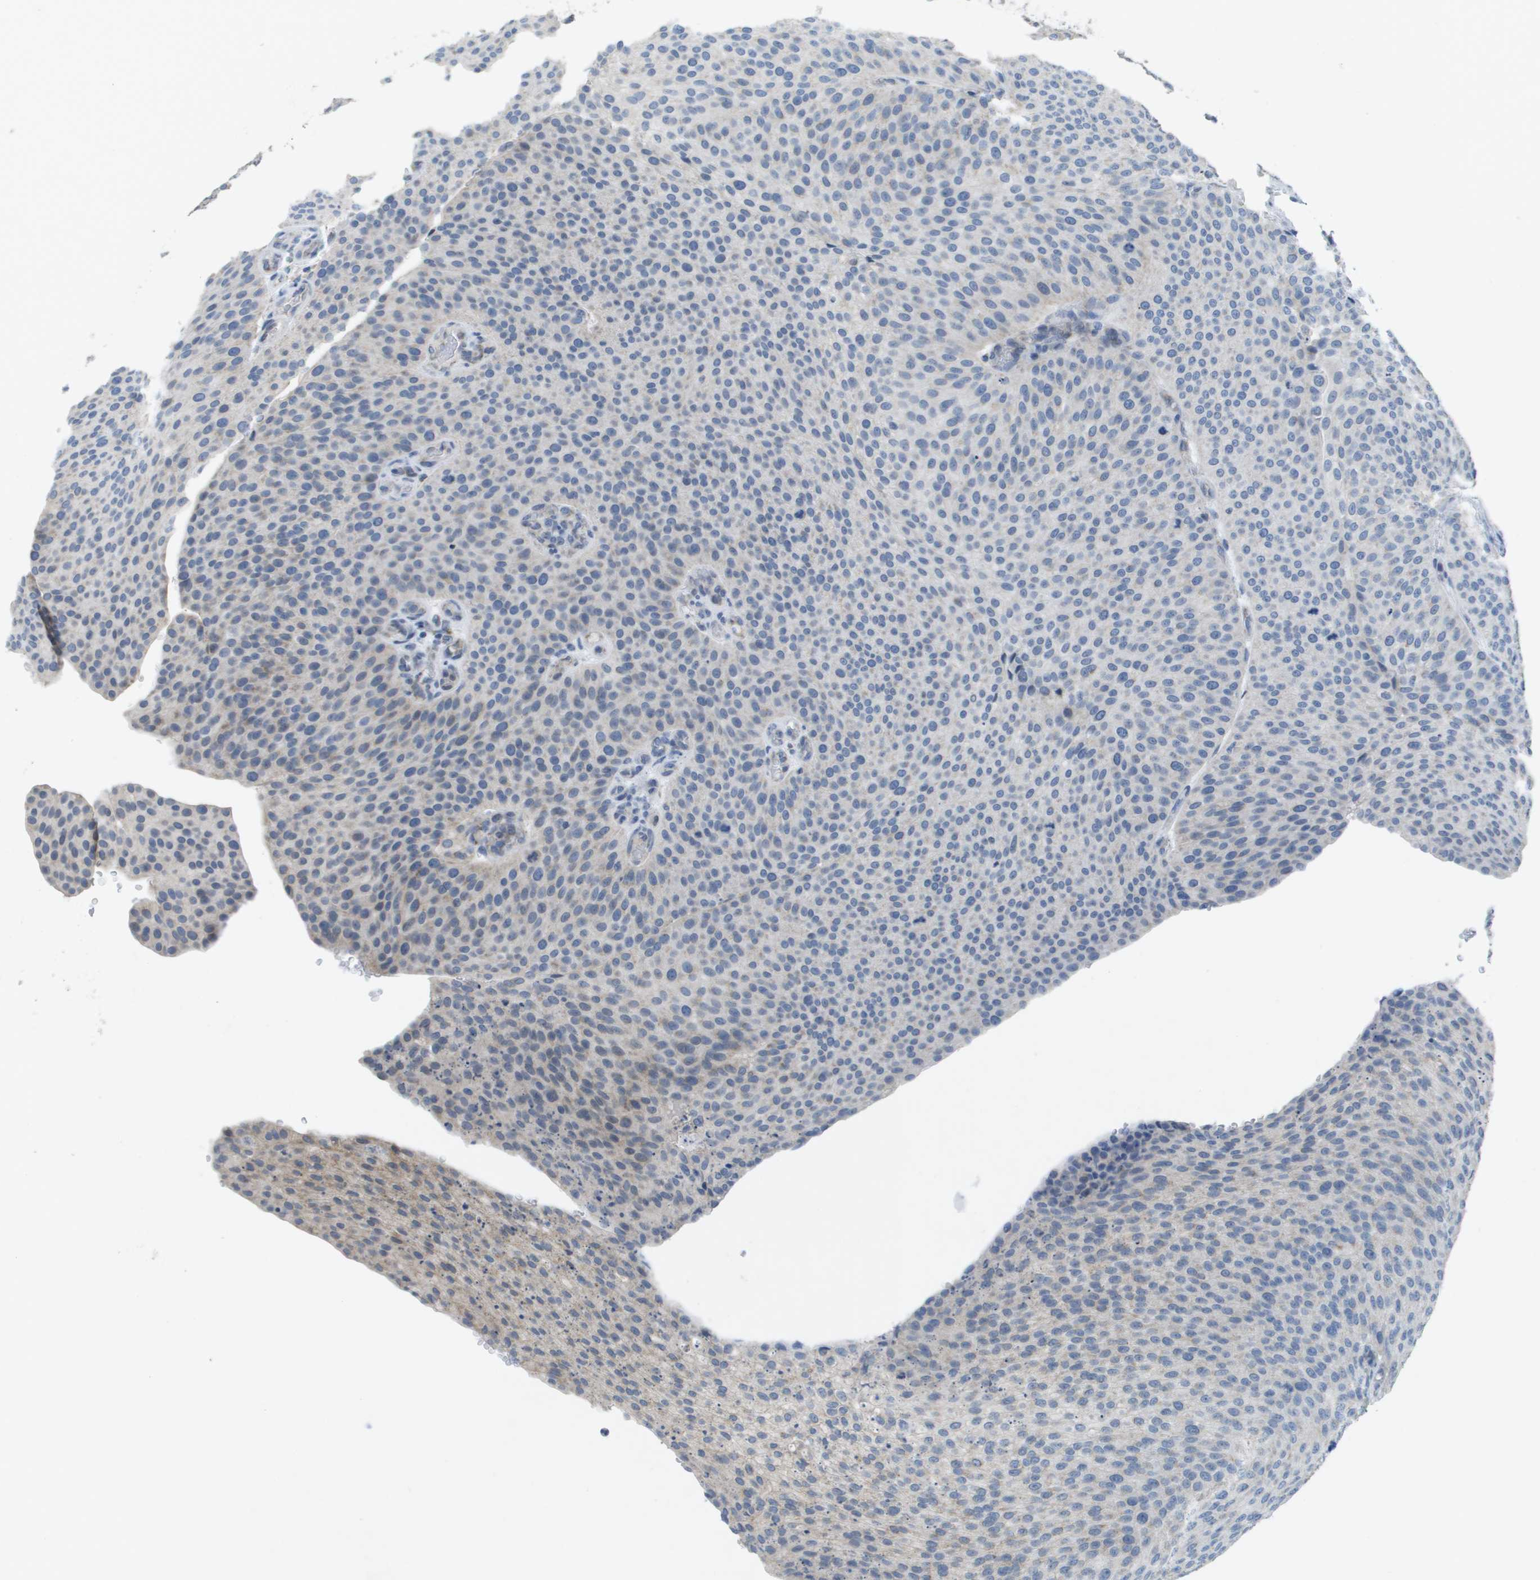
{"staining": {"intensity": "weak", "quantity": "<25%", "location": "cytoplasmic/membranous"}, "tissue": "urothelial cancer", "cell_type": "Tumor cells", "image_type": "cancer", "snomed": [{"axis": "morphology", "description": "Urothelial carcinoma, Low grade"}, {"axis": "topography", "description": "Smooth muscle"}, {"axis": "topography", "description": "Urinary bladder"}], "caption": "Tumor cells are negative for brown protein staining in urothelial cancer.", "gene": "TMEM223", "patient": {"sex": "male", "age": 60}}